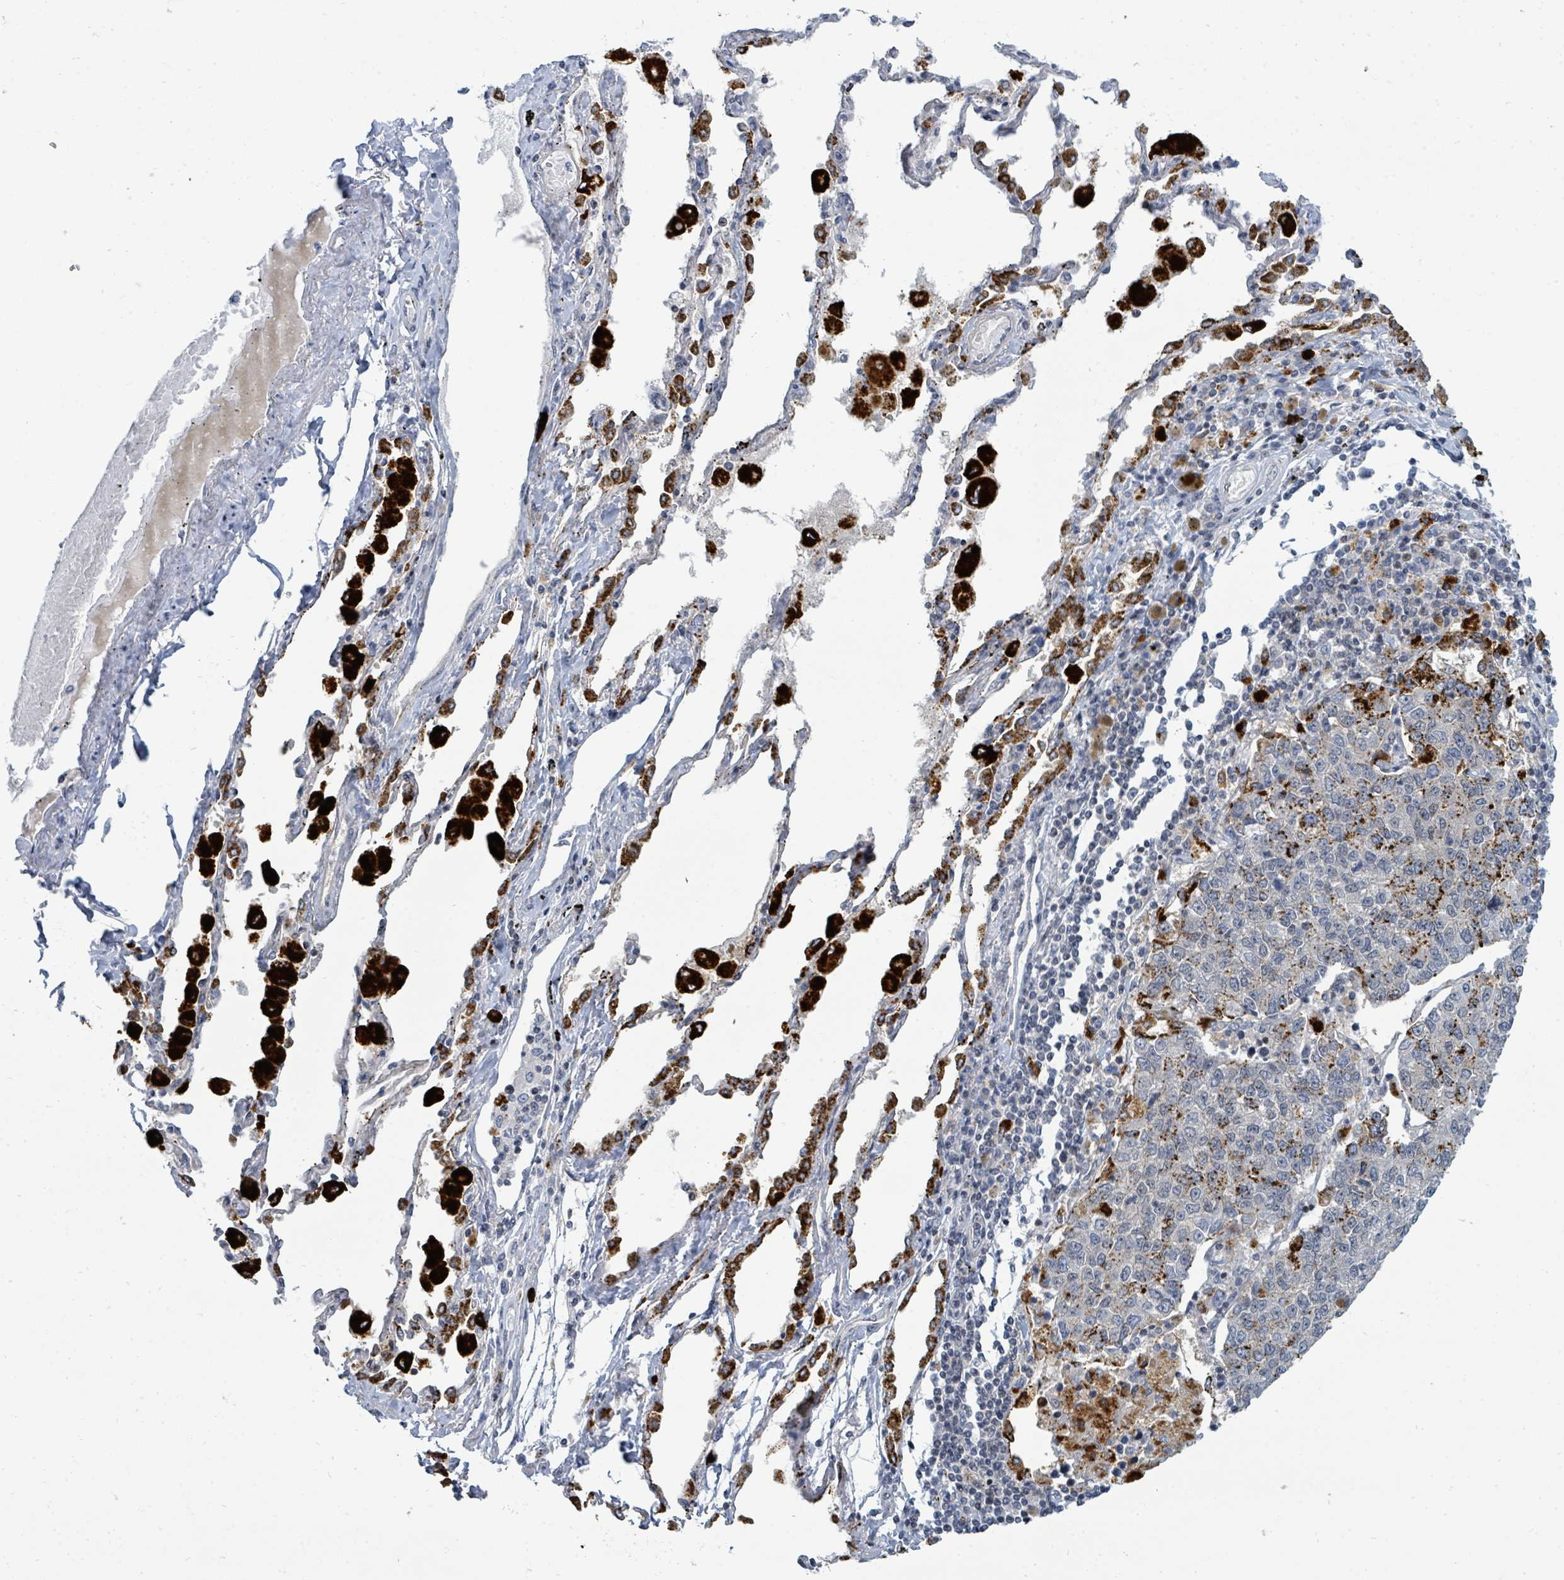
{"staining": {"intensity": "strong", "quantity": "<25%", "location": "cytoplasmic/membranous"}, "tissue": "lung cancer", "cell_type": "Tumor cells", "image_type": "cancer", "snomed": [{"axis": "morphology", "description": "Squamous cell carcinoma, NOS"}, {"axis": "topography", "description": "Lung"}], "caption": "Immunohistochemical staining of lung cancer (squamous cell carcinoma) exhibits medium levels of strong cytoplasmic/membranous expression in approximately <25% of tumor cells.", "gene": "SUMO4", "patient": {"sex": "female", "age": 70}}